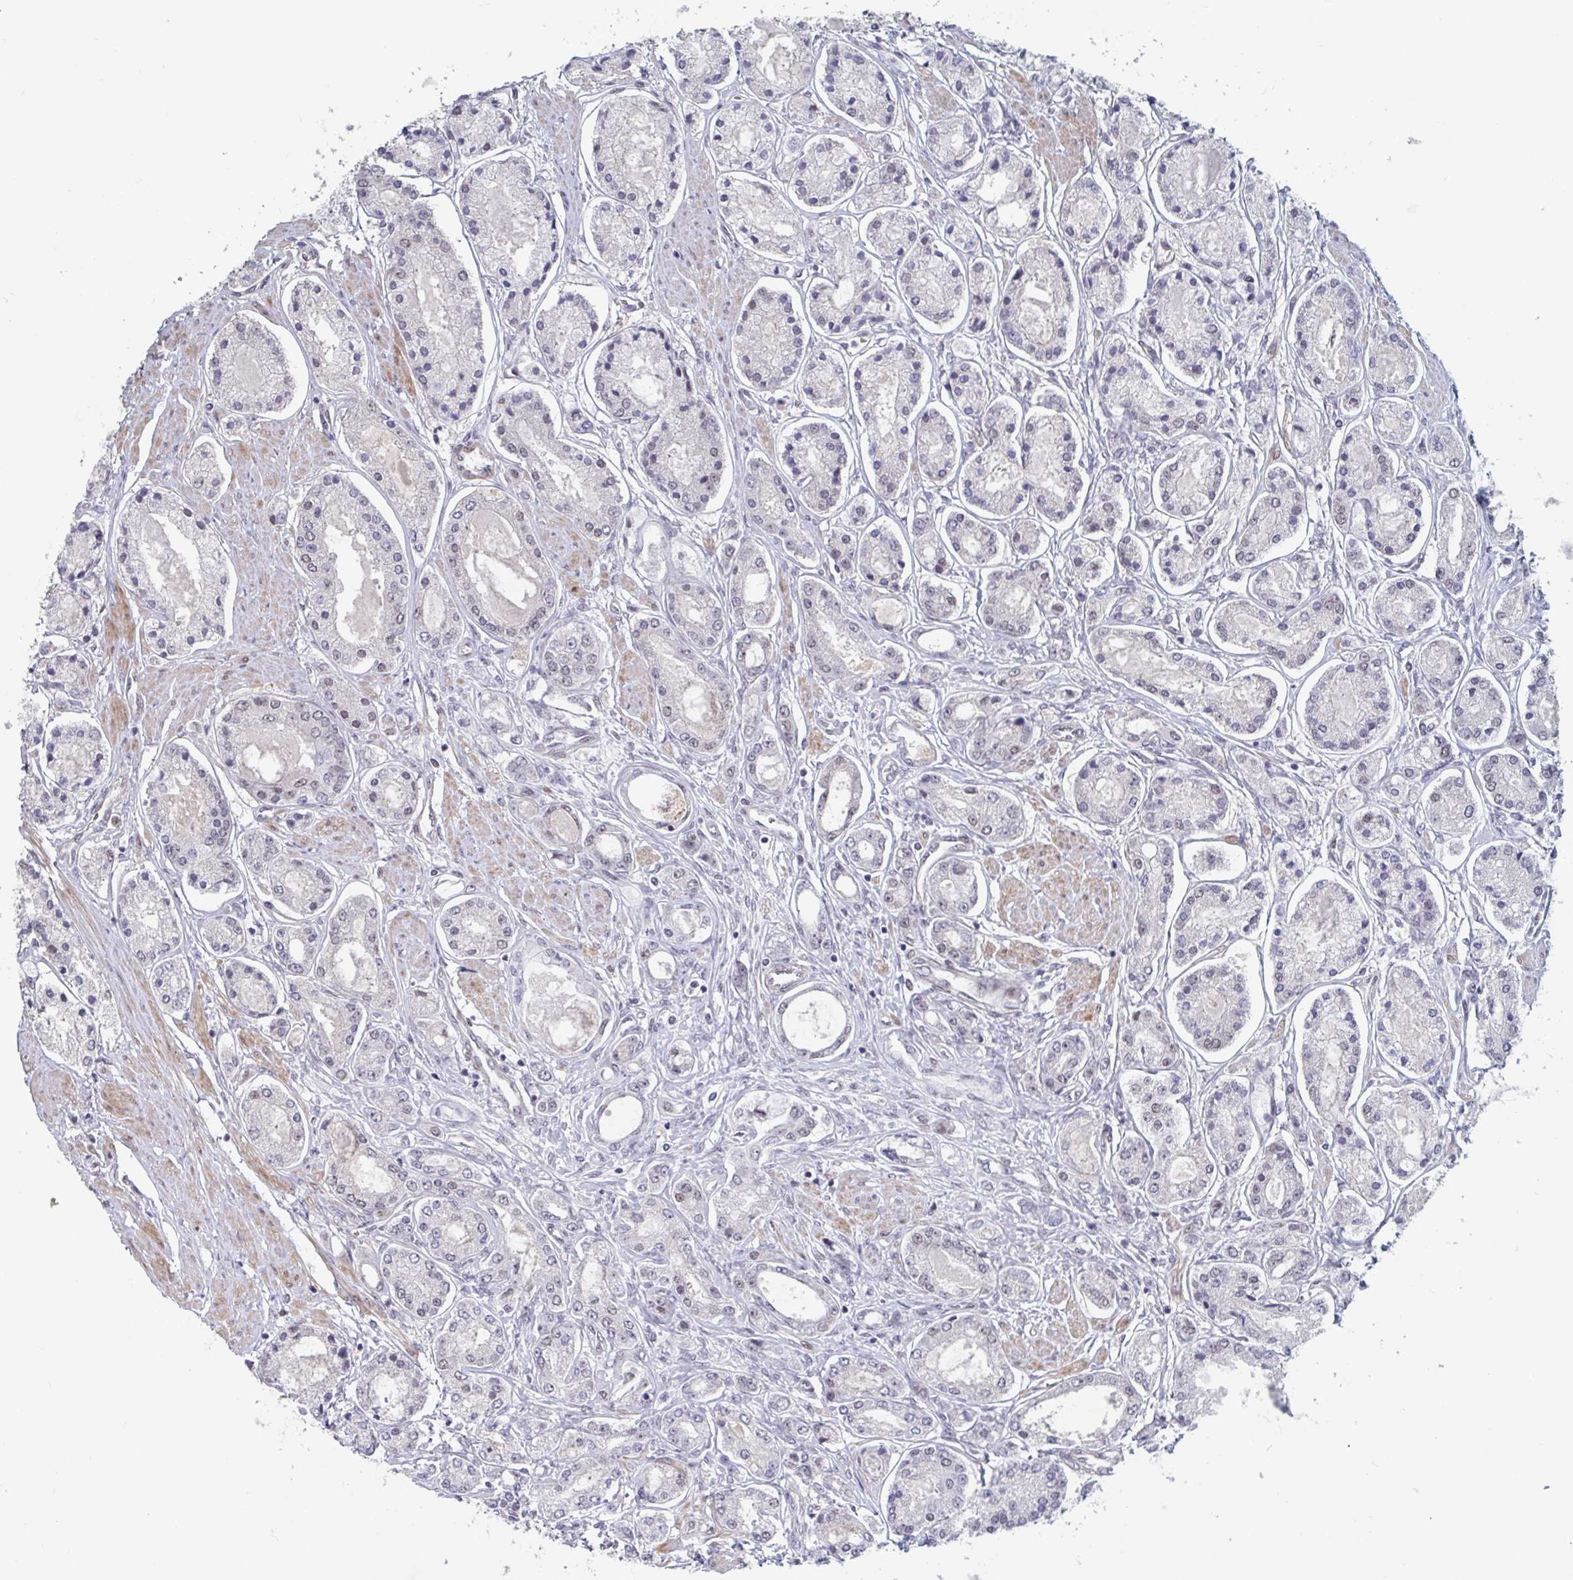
{"staining": {"intensity": "weak", "quantity": "<25%", "location": "nuclear"}, "tissue": "prostate cancer", "cell_type": "Tumor cells", "image_type": "cancer", "snomed": [{"axis": "morphology", "description": "Adenocarcinoma, High grade"}, {"axis": "topography", "description": "Prostate"}], "caption": "Prostate cancer was stained to show a protein in brown. There is no significant expression in tumor cells.", "gene": "BCL7B", "patient": {"sex": "male", "age": 66}}